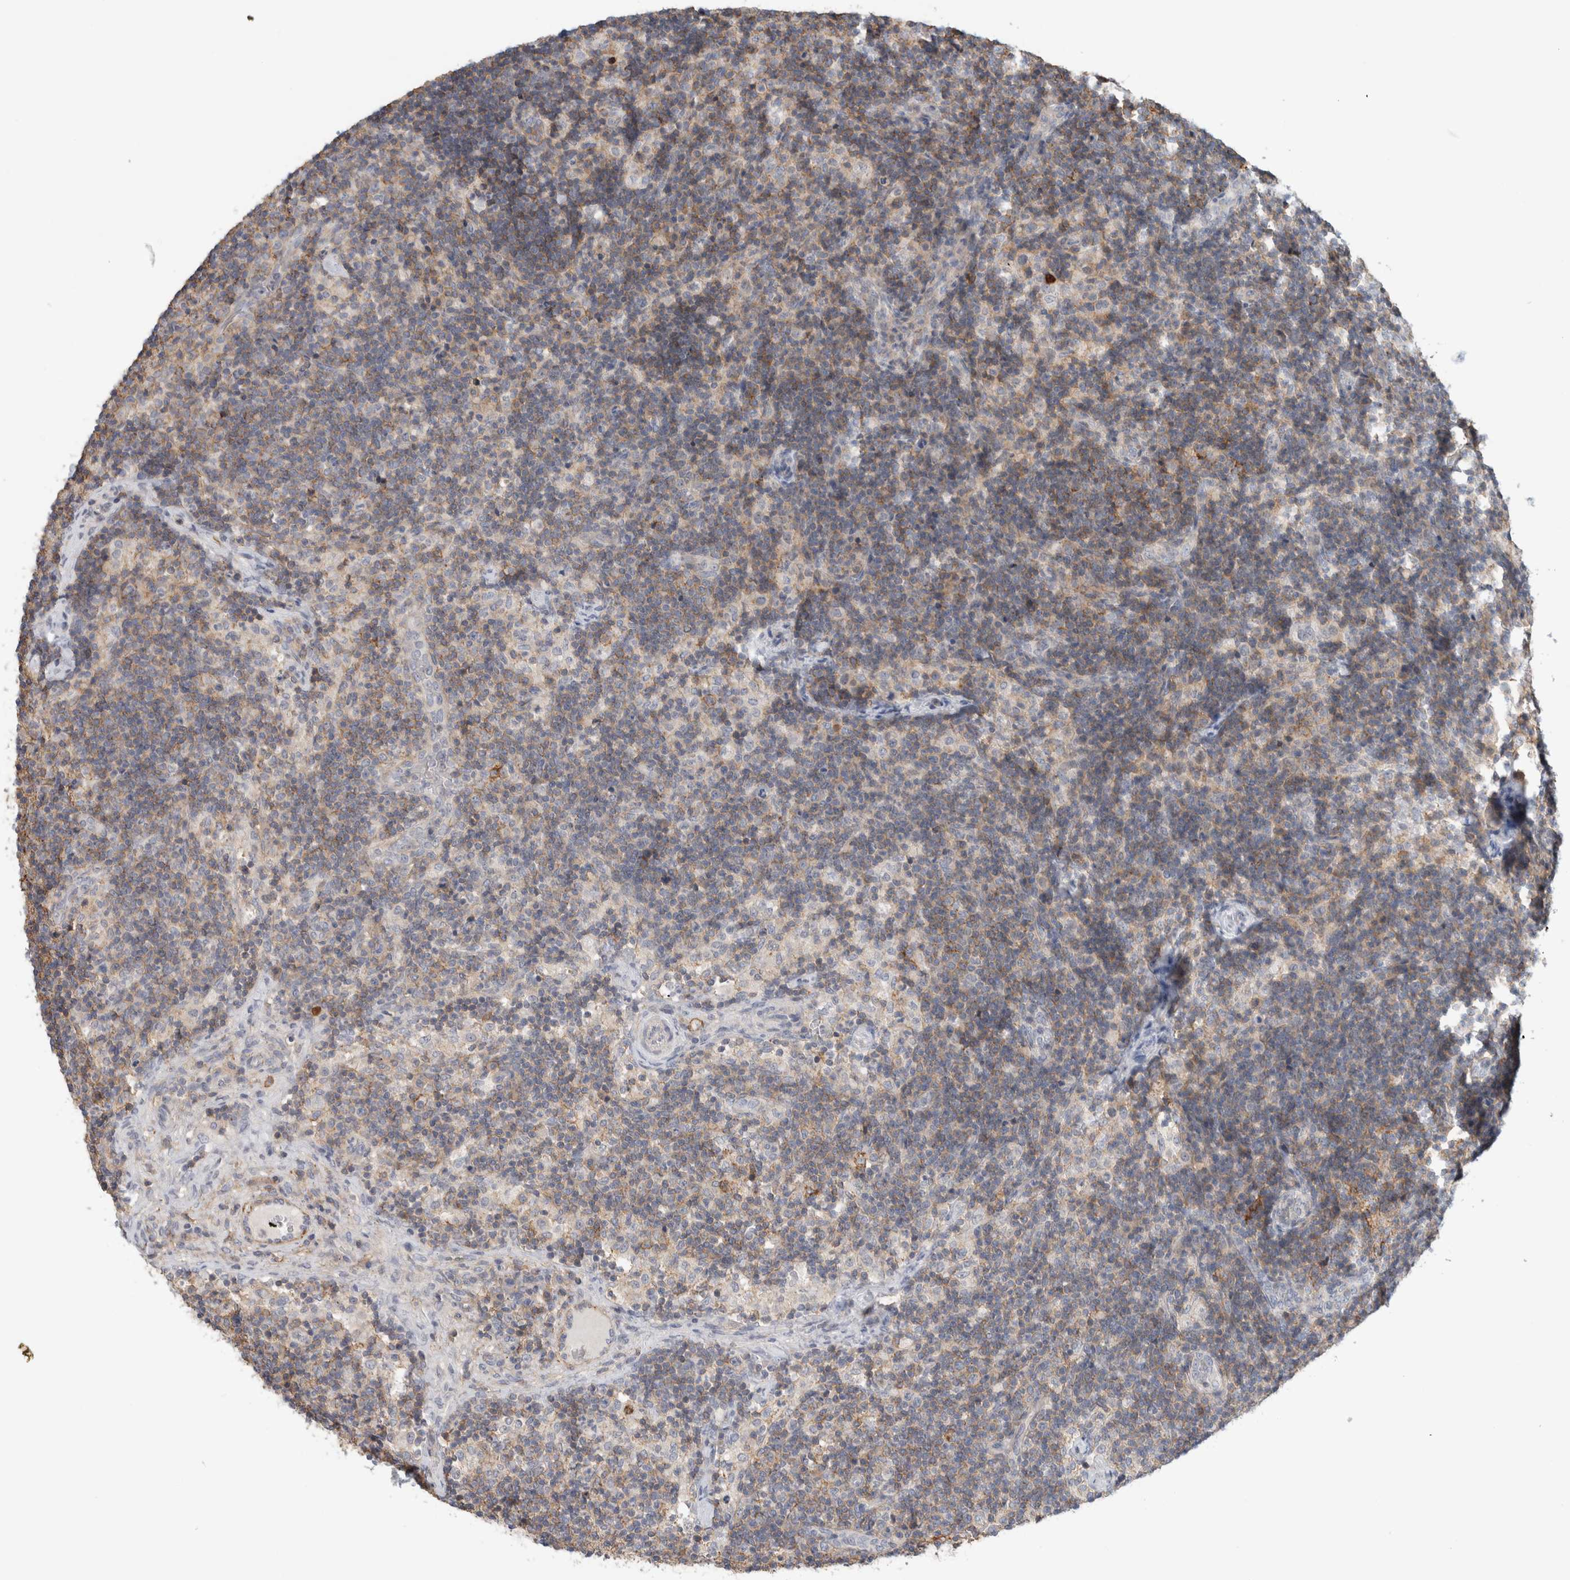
{"staining": {"intensity": "weak", "quantity": "<25%", "location": "cytoplasmic/membranous"}, "tissue": "lymph node", "cell_type": "Germinal center cells", "image_type": "normal", "snomed": [{"axis": "morphology", "description": "Normal tissue, NOS"}, {"axis": "topography", "description": "Lymph node"}], "caption": "Human lymph node stained for a protein using immunohistochemistry (IHC) demonstrates no positivity in germinal center cells.", "gene": "ERCC6L2", "patient": {"sex": "female", "age": 22}}